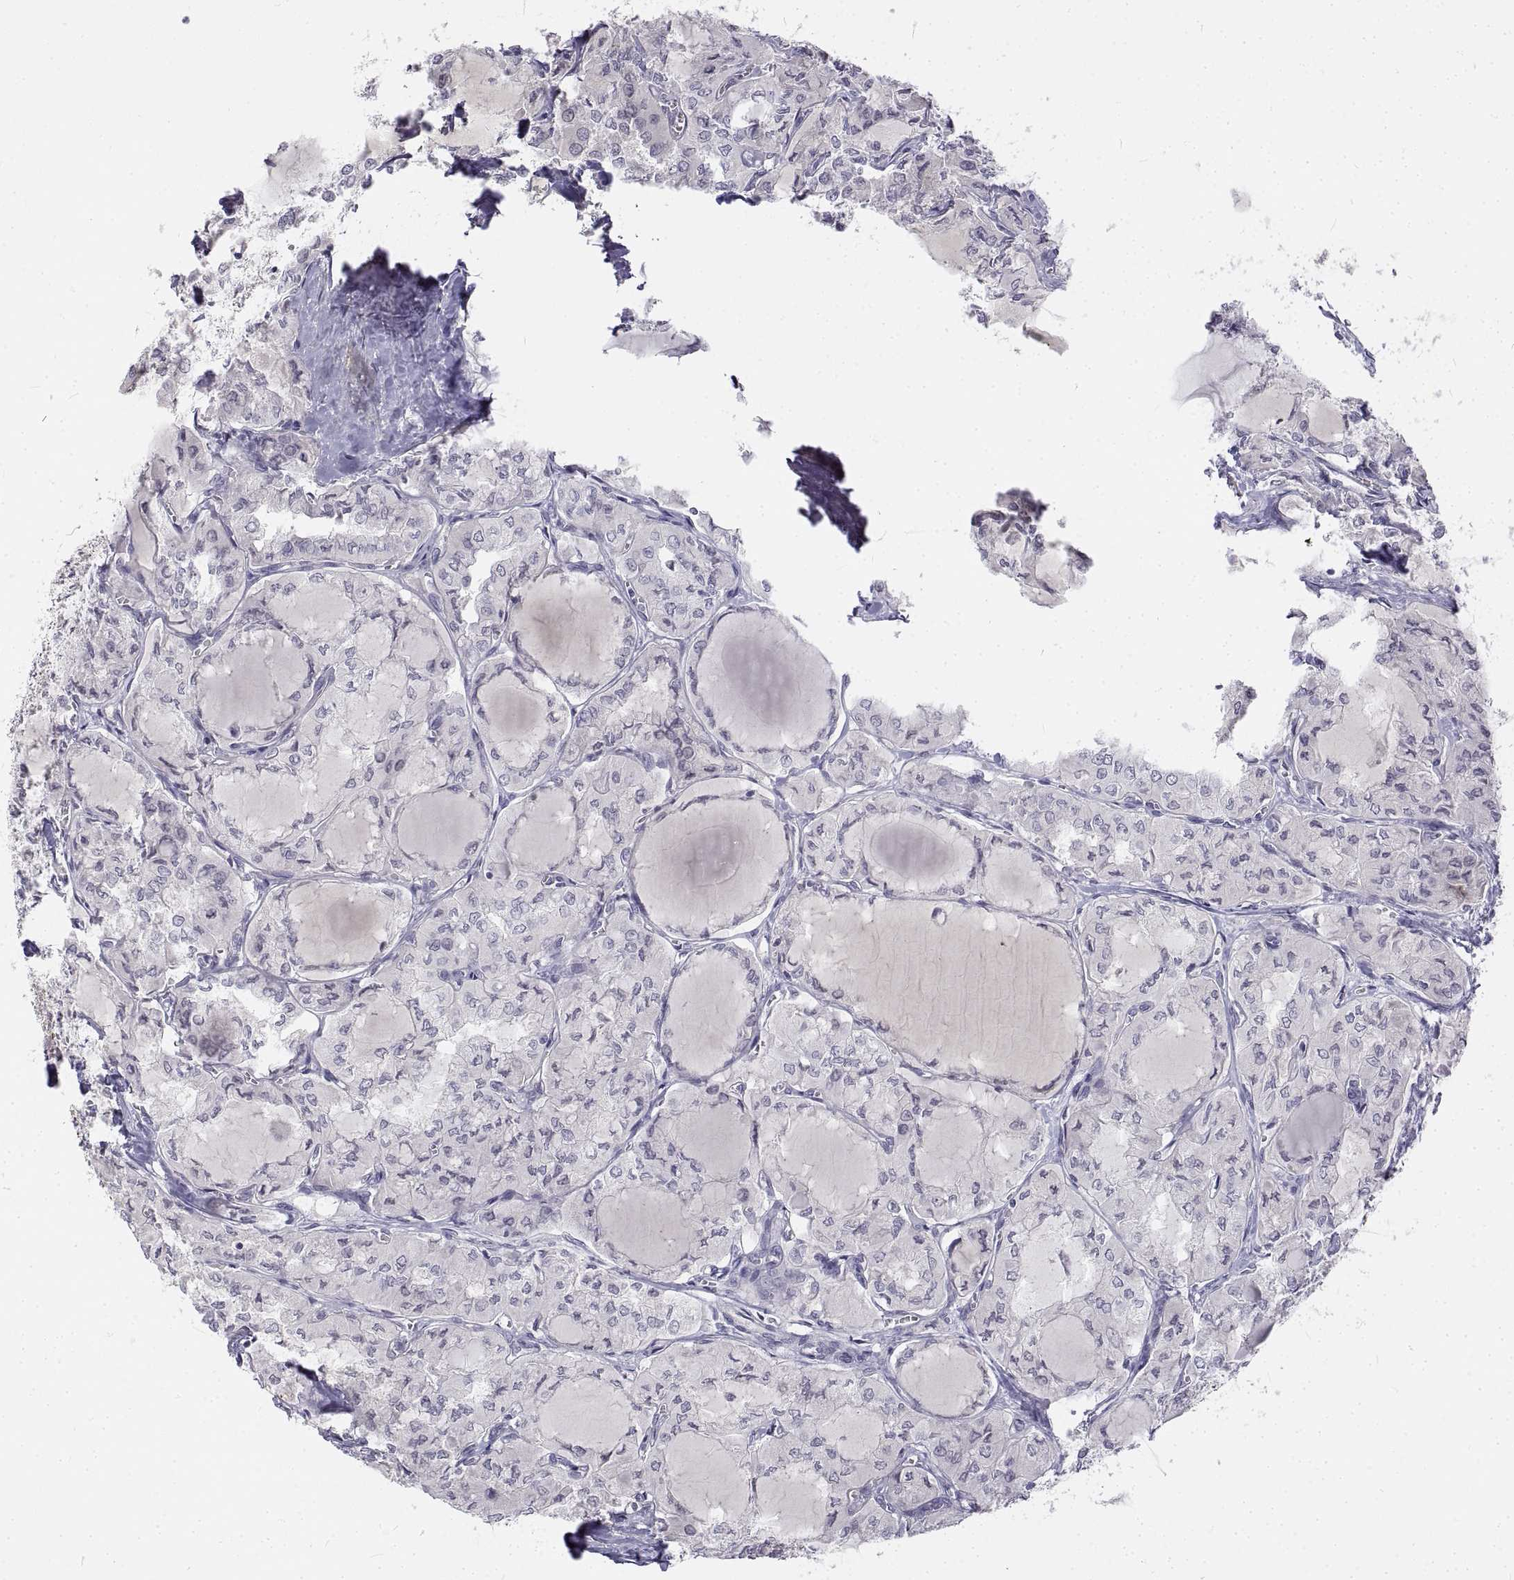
{"staining": {"intensity": "negative", "quantity": "none", "location": "none"}, "tissue": "thyroid cancer", "cell_type": "Tumor cells", "image_type": "cancer", "snomed": [{"axis": "morphology", "description": "Papillary adenocarcinoma, NOS"}, {"axis": "topography", "description": "Thyroid gland"}], "caption": "Immunohistochemistry of thyroid papillary adenocarcinoma demonstrates no expression in tumor cells.", "gene": "ANO2", "patient": {"sex": "male", "age": 20}}